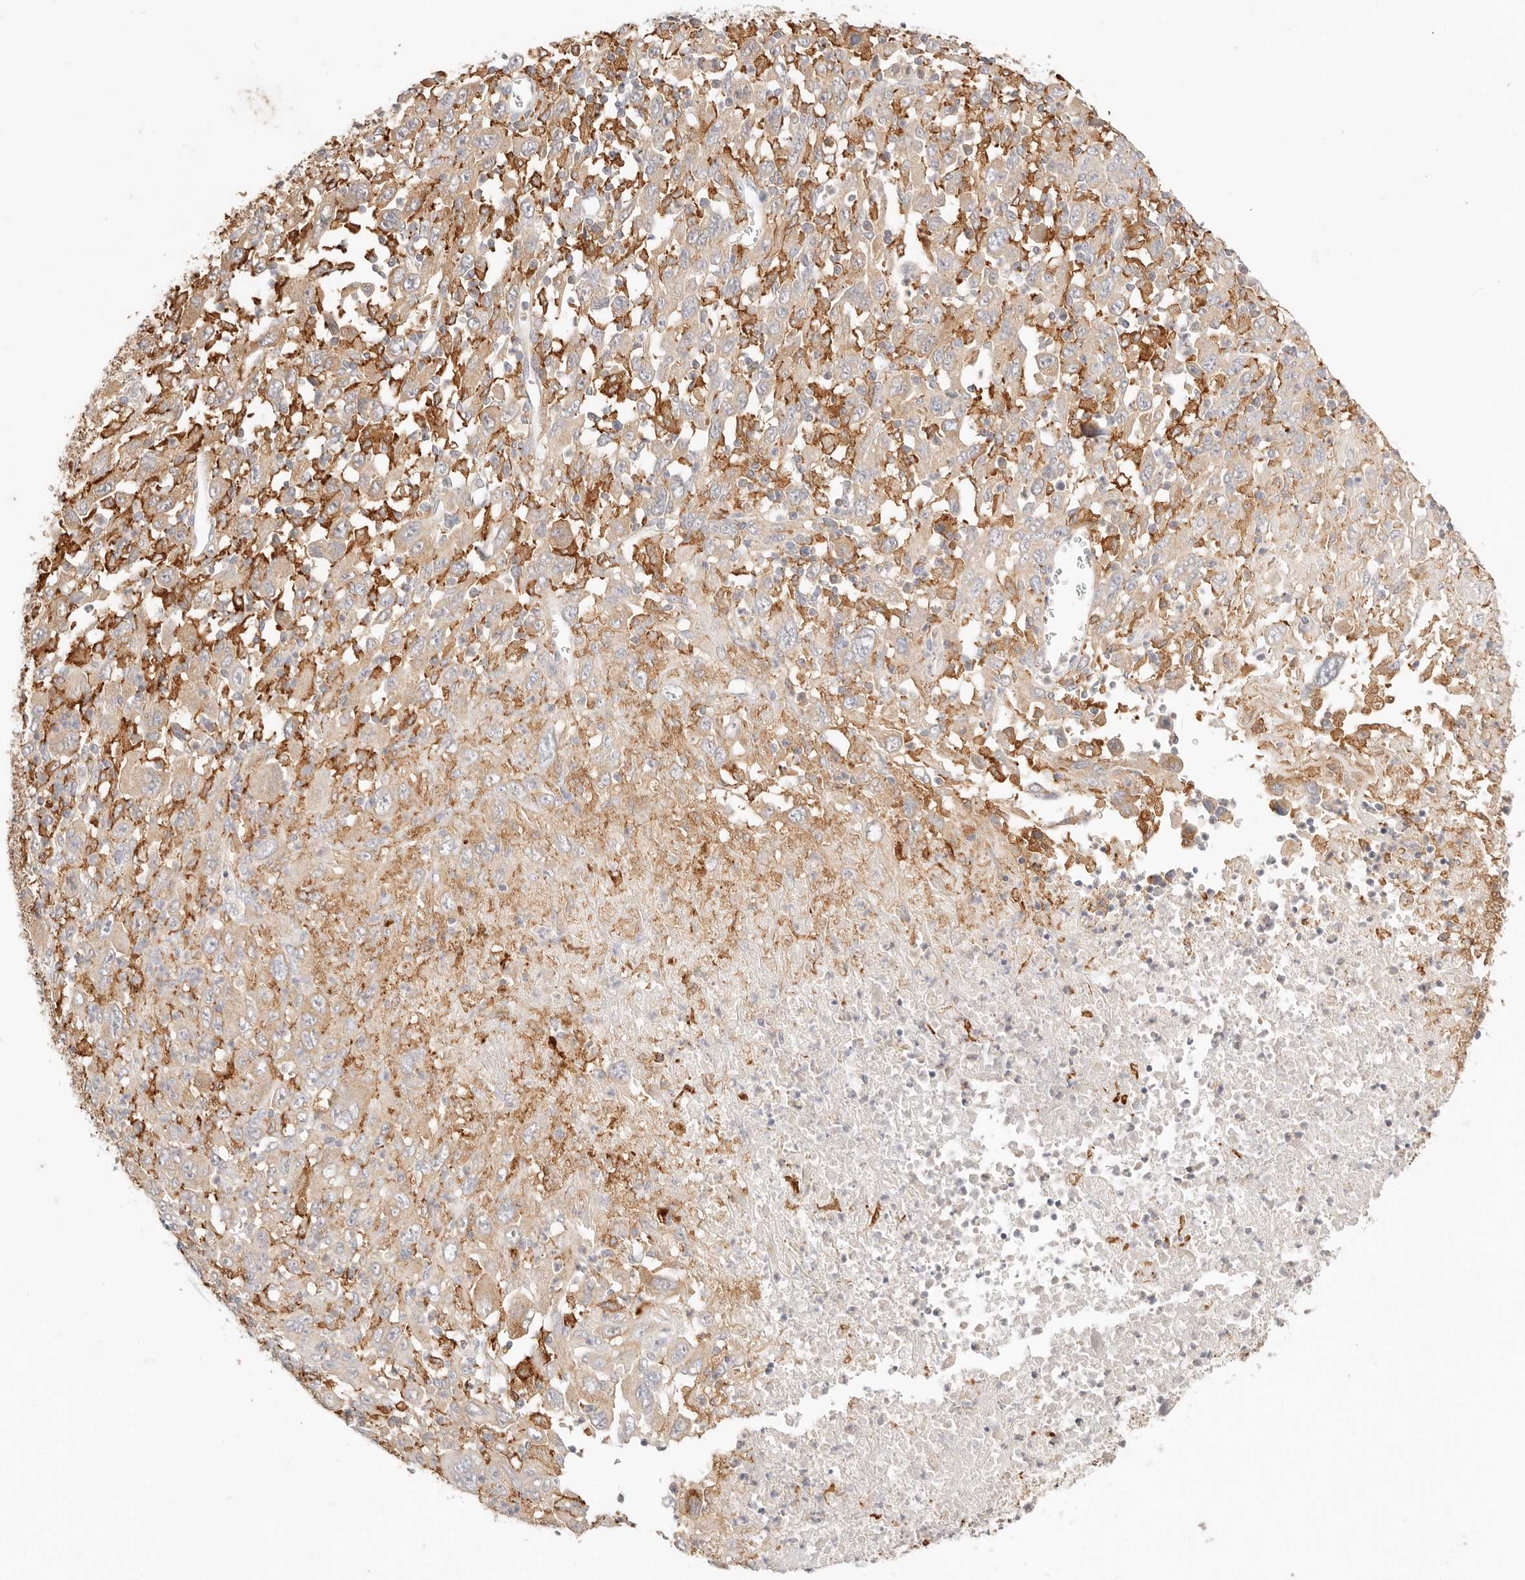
{"staining": {"intensity": "weak", "quantity": "25%-75%", "location": "cytoplasmic/membranous"}, "tissue": "melanoma", "cell_type": "Tumor cells", "image_type": "cancer", "snomed": [{"axis": "morphology", "description": "Malignant melanoma, Metastatic site"}, {"axis": "topography", "description": "Skin"}], "caption": "The photomicrograph displays staining of melanoma, revealing weak cytoplasmic/membranous protein staining (brown color) within tumor cells. Using DAB (3,3'-diaminobenzidine) (brown) and hematoxylin (blue) stains, captured at high magnification using brightfield microscopy.", "gene": "HK2", "patient": {"sex": "female", "age": 56}}